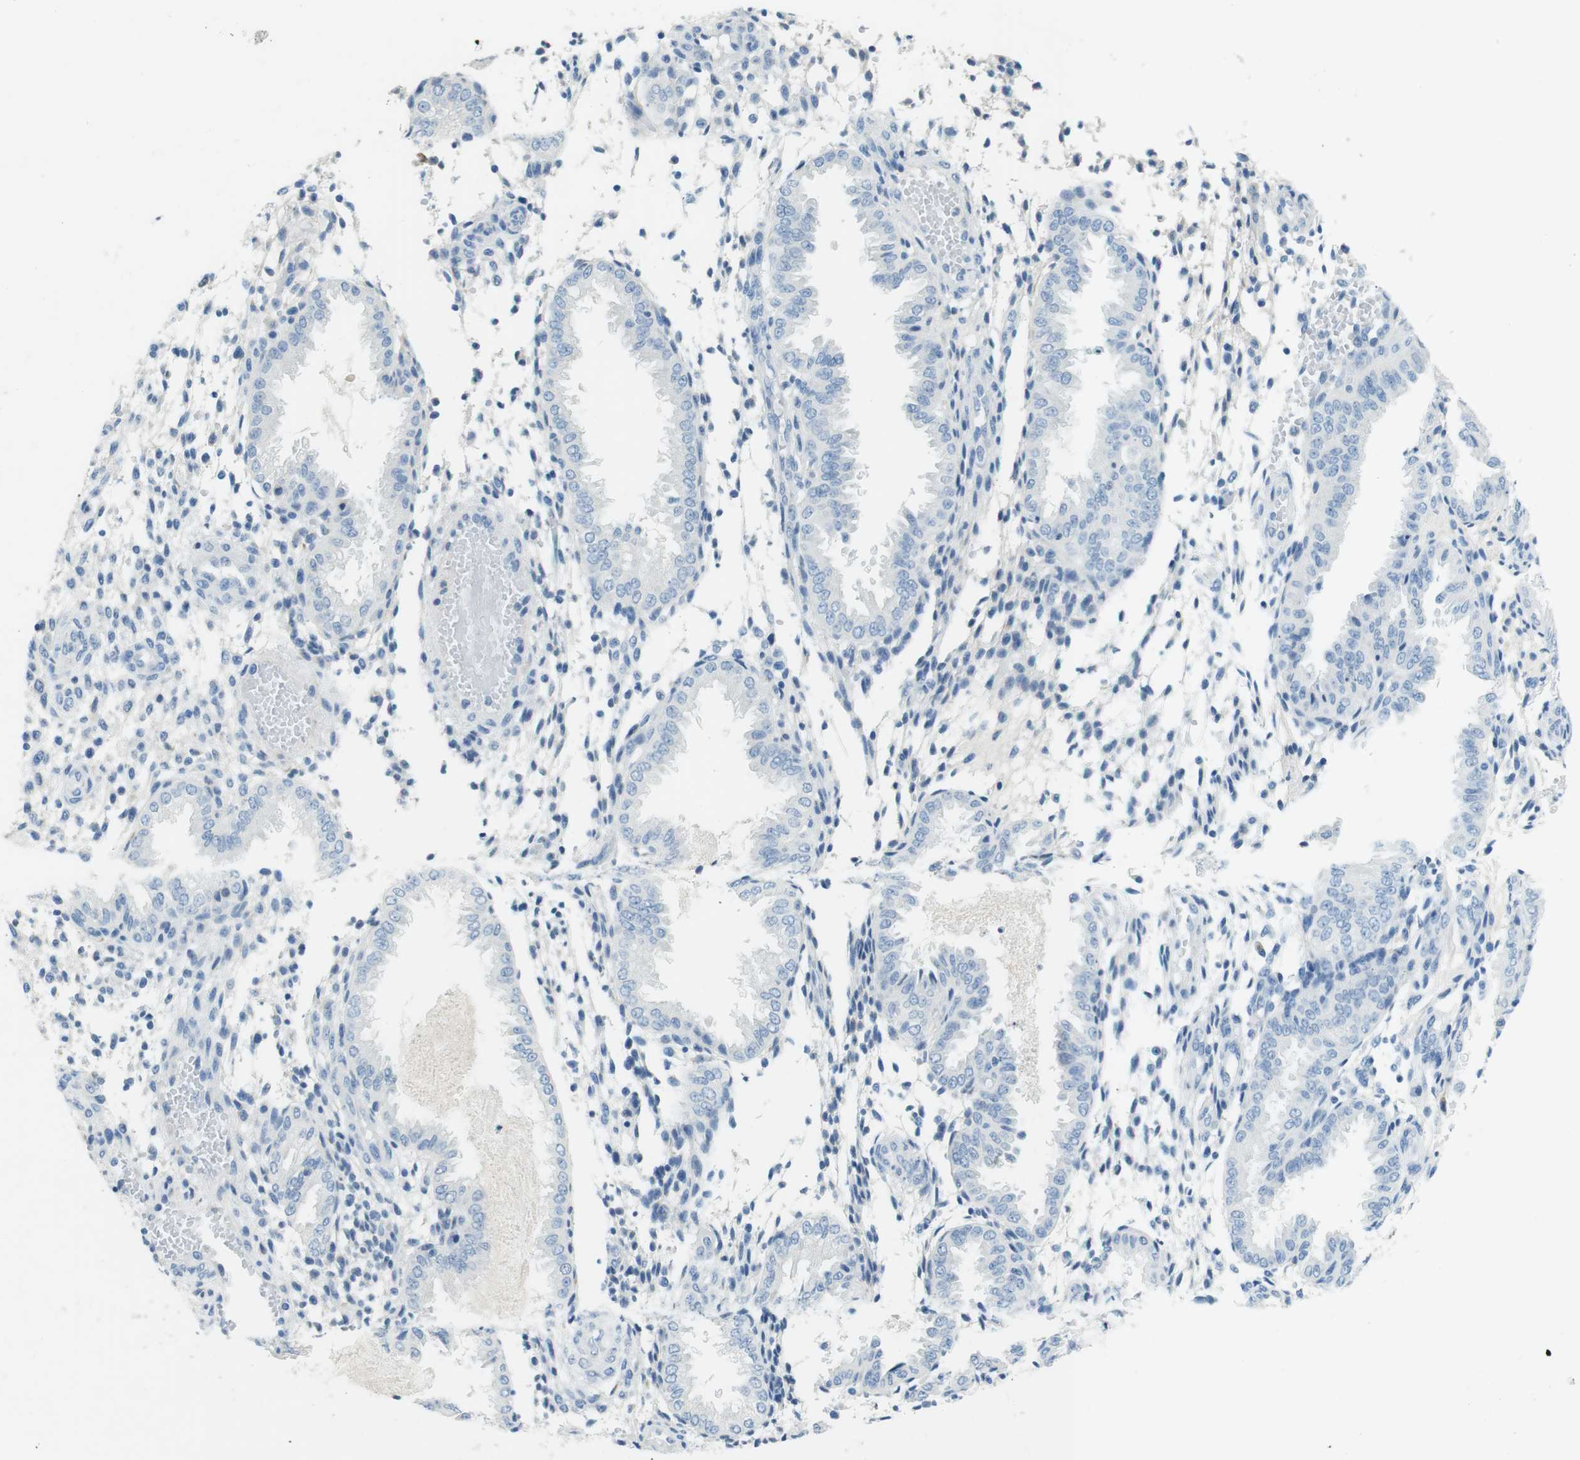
{"staining": {"intensity": "negative", "quantity": "none", "location": "none"}, "tissue": "endometrium", "cell_type": "Cells in endometrial stroma", "image_type": "normal", "snomed": [{"axis": "morphology", "description": "Normal tissue, NOS"}, {"axis": "topography", "description": "Endometrium"}], "caption": "IHC micrograph of benign human endometrium stained for a protein (brown), which demonstrates no staining in cells in endometrial stroma.", "gene": "CD320", "patient": {"sex": "female", "age": 33}}